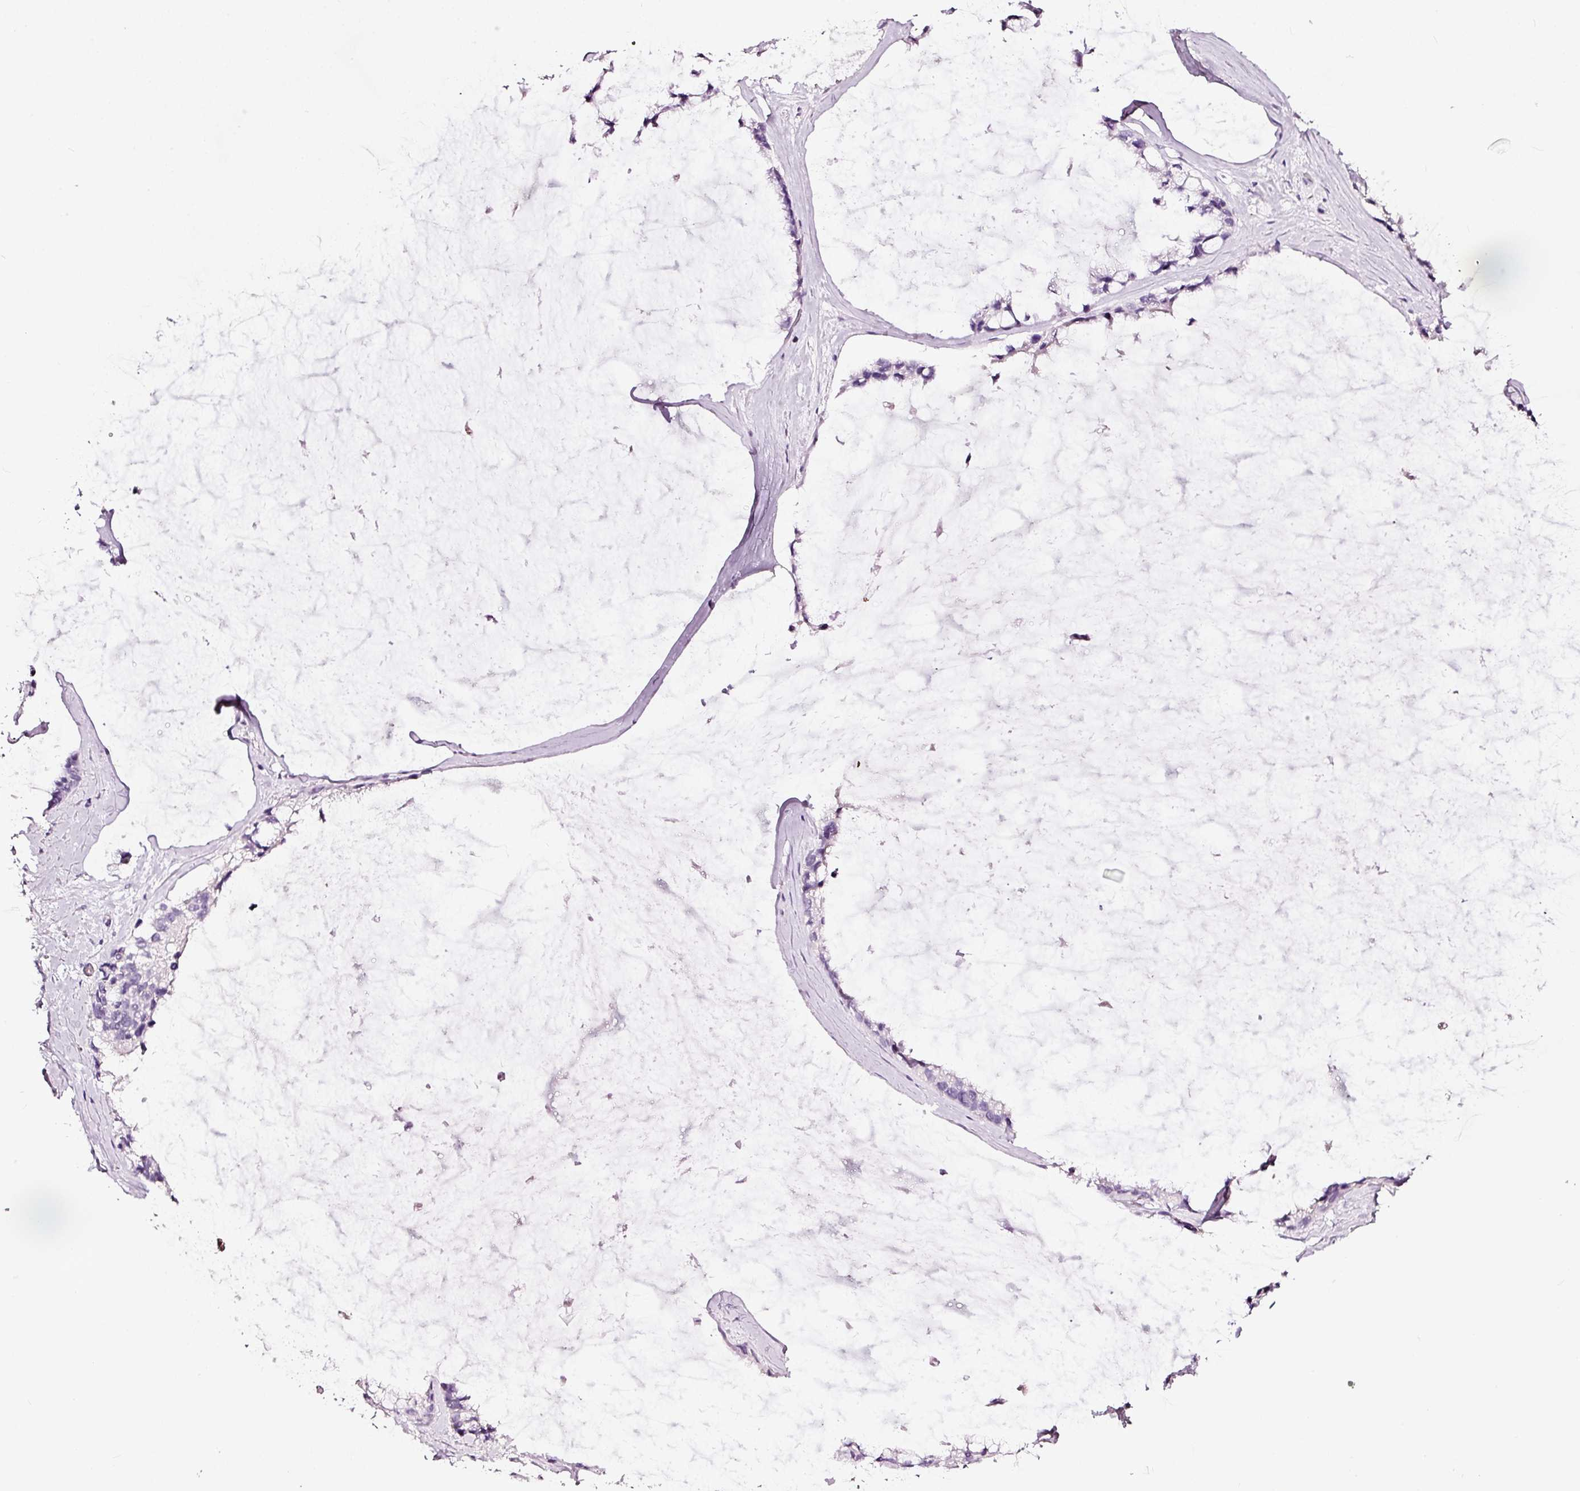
{"staining": {"intensity": "negative", "quantity": "none", "location": "none"}, "tissue": "ovarian cancer", "cell_type": "Tumor cells", "image_type": "cancer", "snomed": [{"axis": "morphology", "description": "Cystadenocarcinoma, mucinous, NOS"}, {"axis": "topography", "description": "Ovary"}], "caption": "Tumor cells show no significant protein expression in ovarian cancer (mucinous cystadenocarcinoma).", "gene": "LAMP3", "patient": {"sex": "female", "age": 39}}